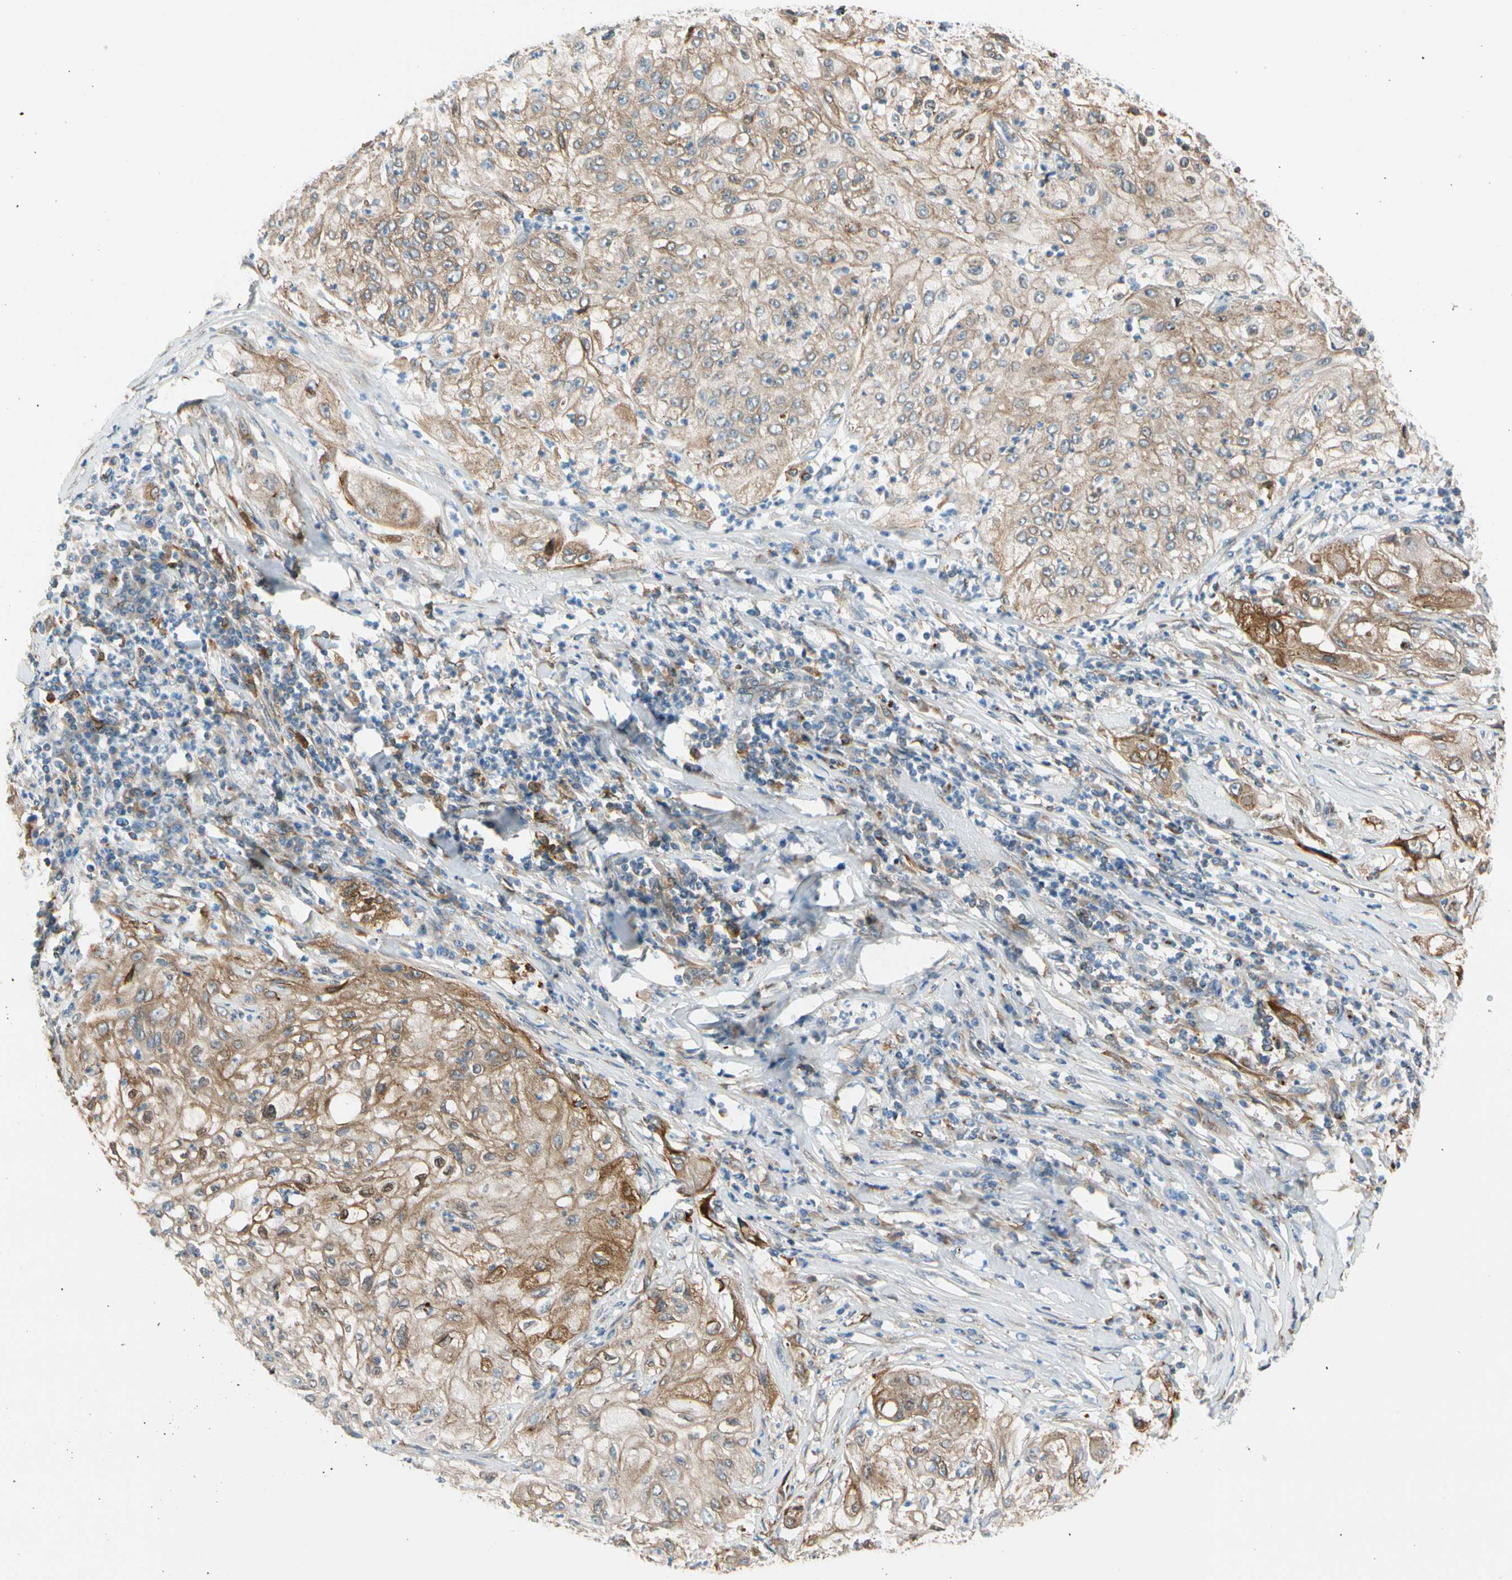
{"staining": {"intensity": "moderate", "quantity": ">75%", "location": "cytoplasmic/membranous"}, "tissue": "lung cancer", "cell_type": "Tumor cells", "image_type": "cancer", "snomed": [{"axis": "morphology", "description": "Inflammation, NOS"}, {"axis": "morphology", "description": "Squamous cell carcinoma, NOS"}, {"axis": "topography", "description": "Lymph node"}, {"axis": "topography", "description": "Soft tissue"}, {"axis": "topography", "description": "Lung"}], "caption": "Moderate cytoplasmic/membranous positivity is appreciated in approximately >75% of tumor cells in squamous cell carcinoma (lung).", "gene": "NUCB1", "patient": {"sex": "male", "age": 66}}